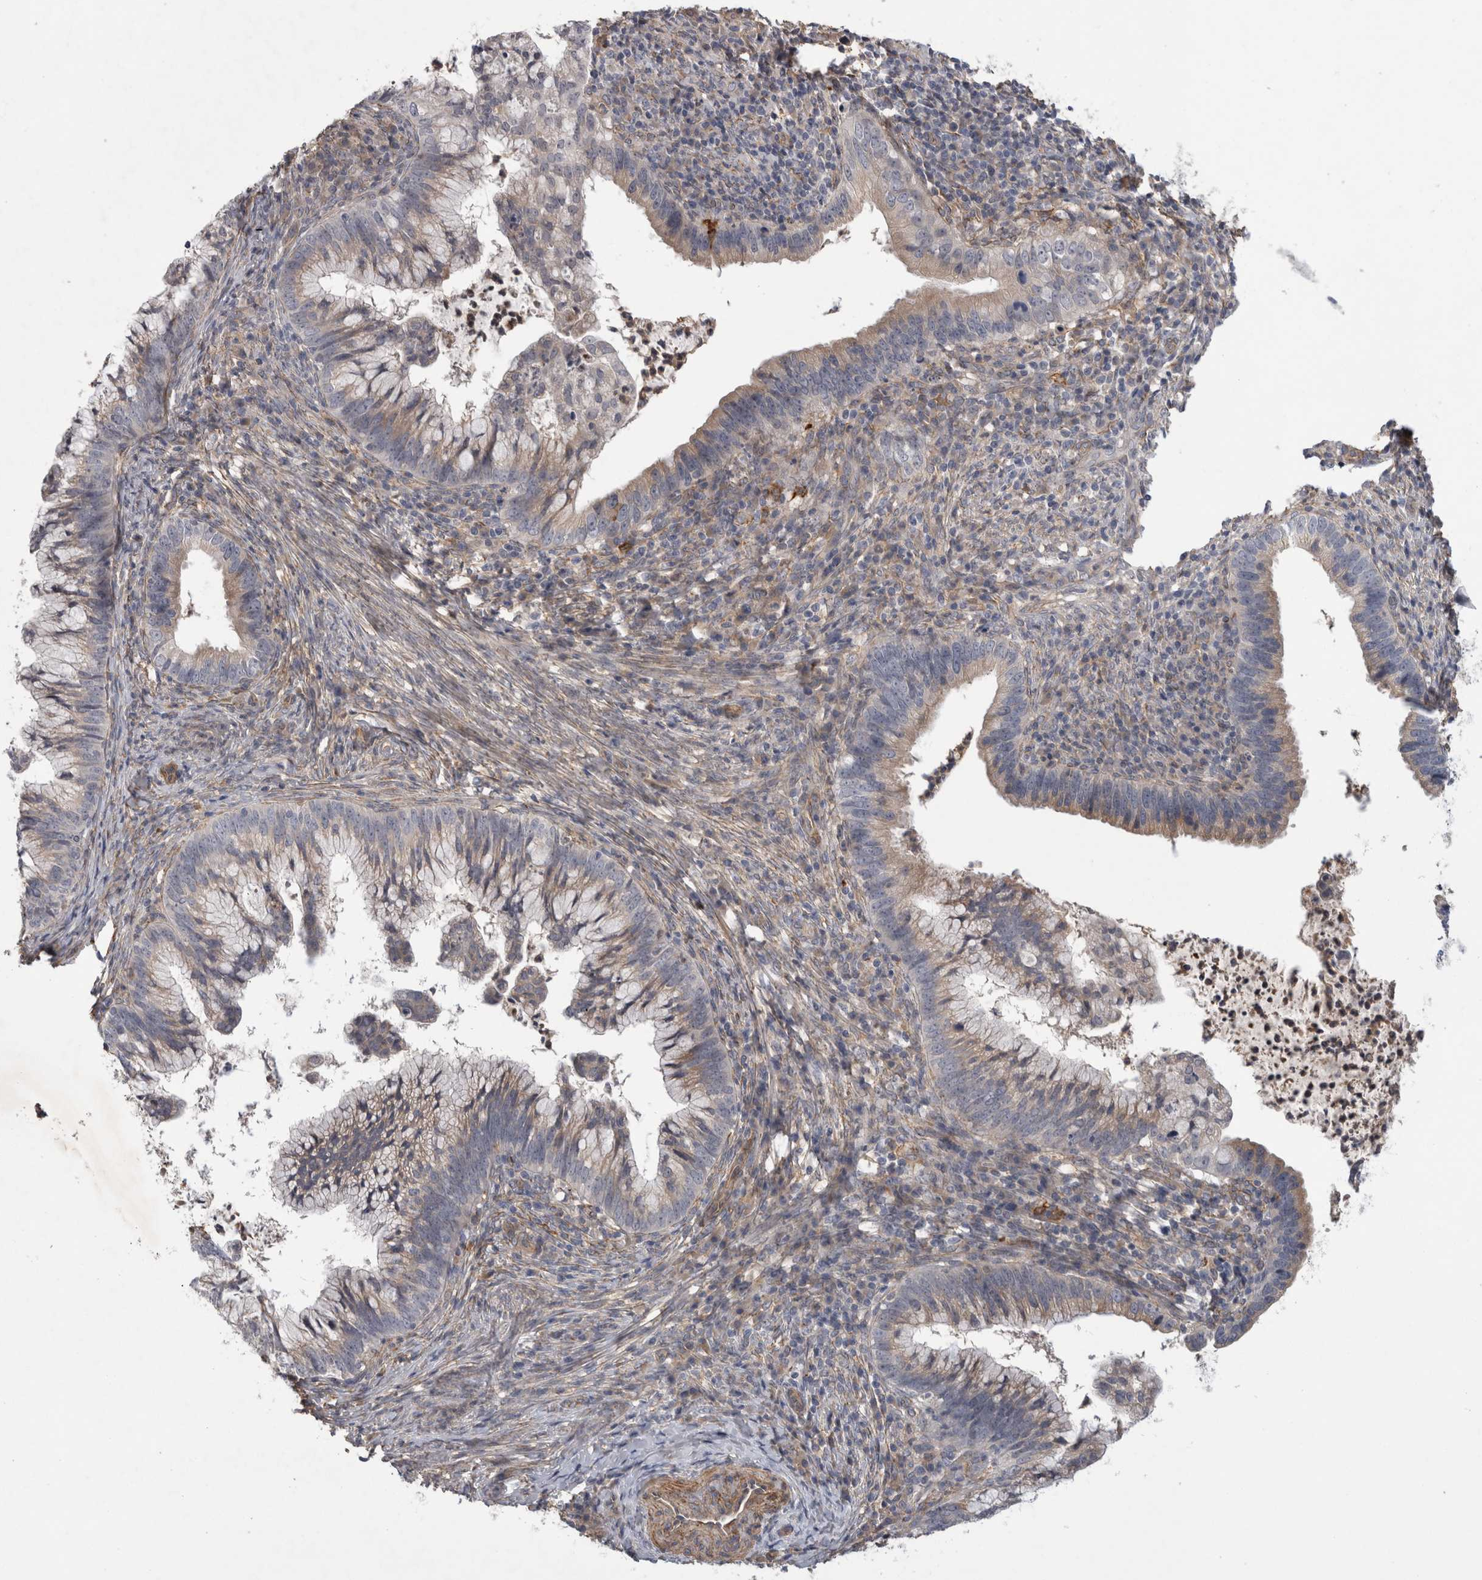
{"staining": {"intensity": "weak", "quantity": "<25%", "location": "cytoplasmic/membranous"}, "tissue": "cervical cancer", "cell_type": "Tumor cells", "image_type": "cancer", "snomed": [{"axis": "morphology", "description": "Adenocarcinoma, NOS"}, {"axis": "topography", "description": "Cervix"}], "caption": "Cervical adenocarcinoma stained for a protein using immunohistochemistry exhibits no expression tumor cells.", "gene": "ANKFY1", "patient": {"sex": "female", "age": 36}}